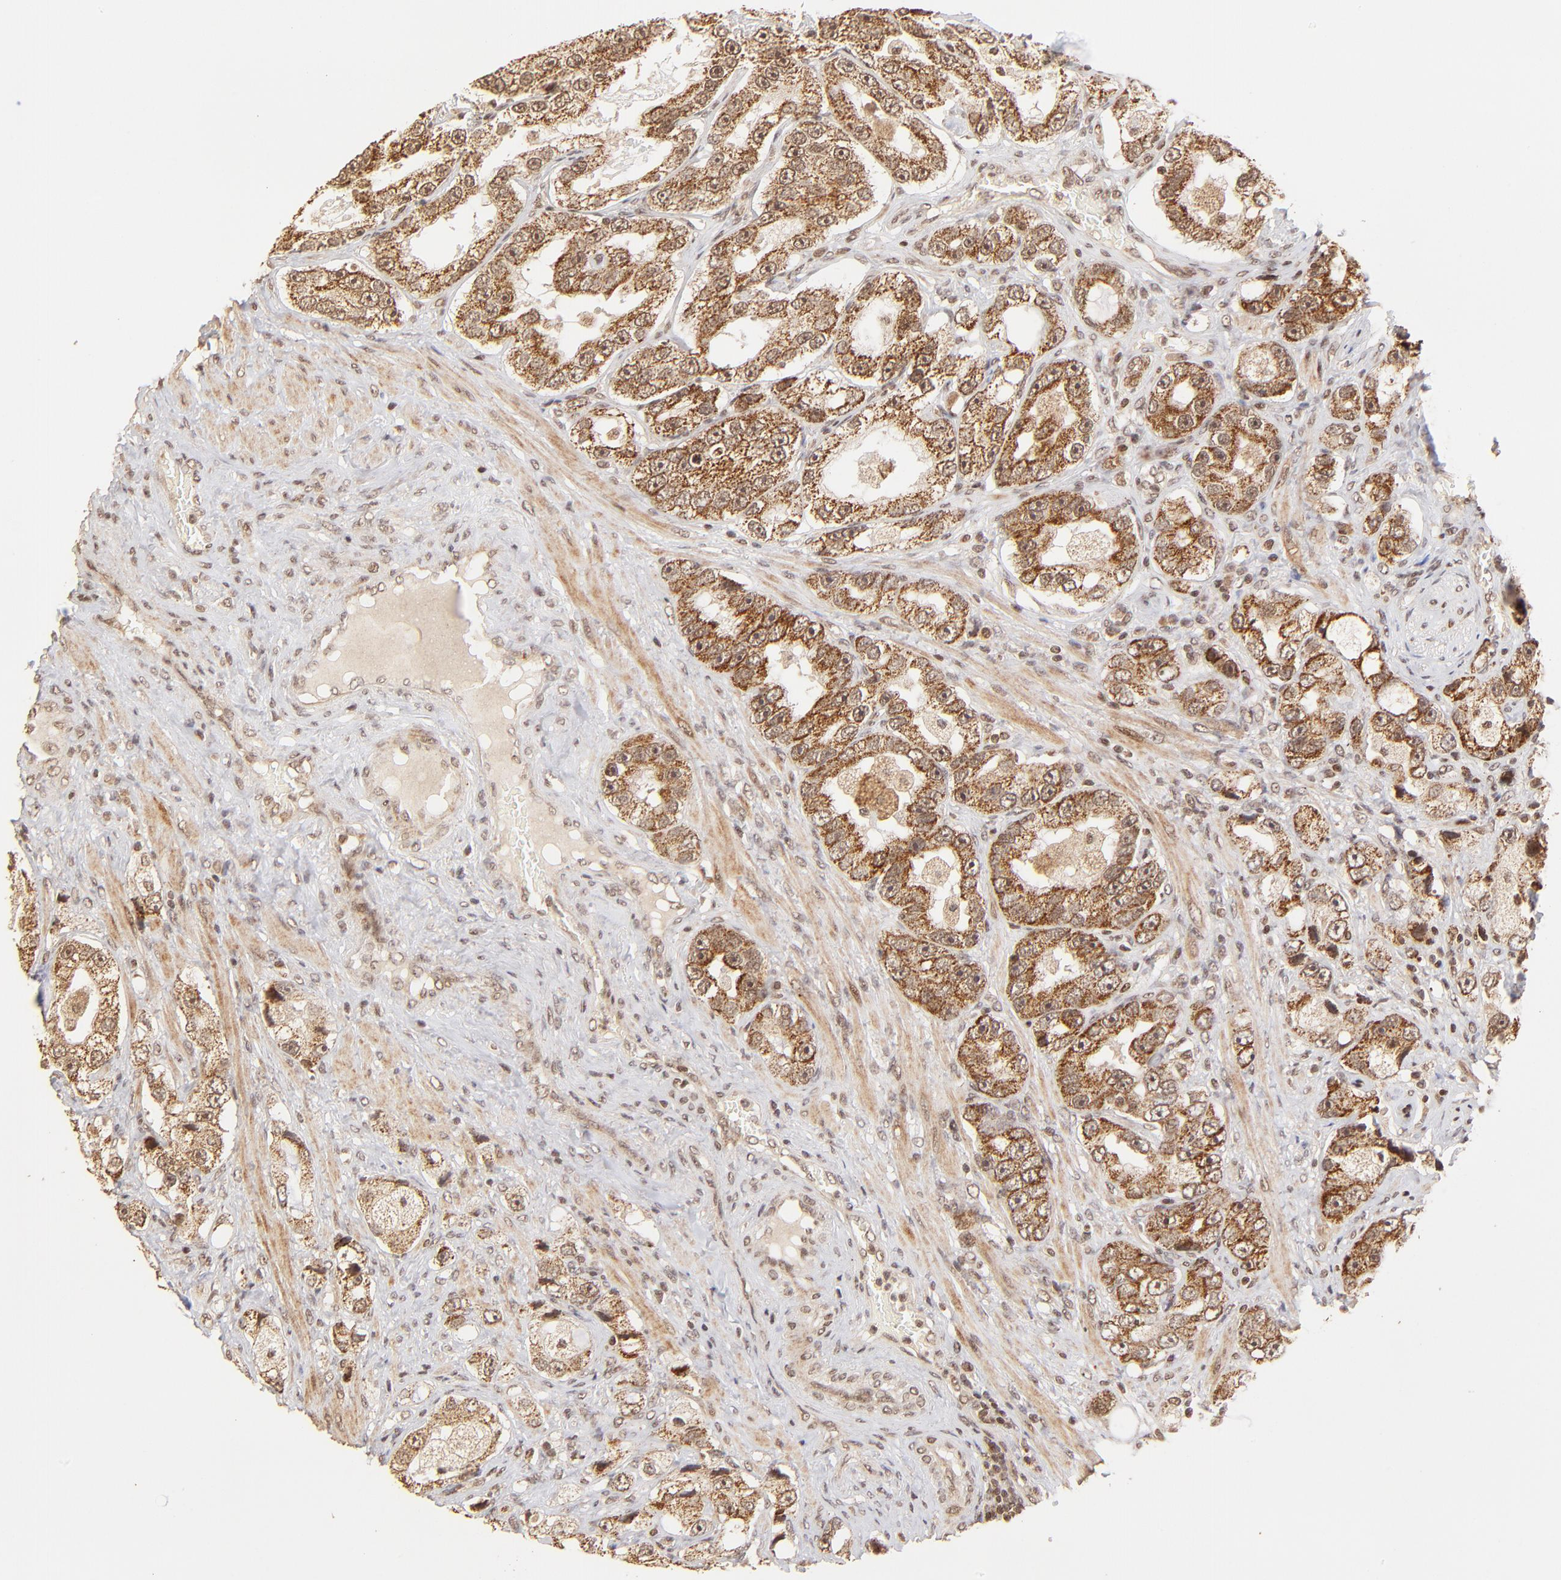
{"staining": {"intensity": "strong", "quantity": ">75%", "location": "cytoplasmic/membranous"}, "tissue": "prostate cancer", "cell_type": "Tumor cells", "image_type": "cancer", "snomed": [{"axis": "morphology", "description": "Adenocarcinoma, High grade"}, {"axis": "topography", "description": "Prostate"}], "caption": "This photomicrograph shows prostate cancer stained with immunohistochemistry (IHC) to label a protein in brown. The cytoplasmic/membranous of tumor cells show strong positivity for the protein. Nuclei are counter-stained blue.", "gene": "MED15", "patient": {"sex": "male", "age": 63}}